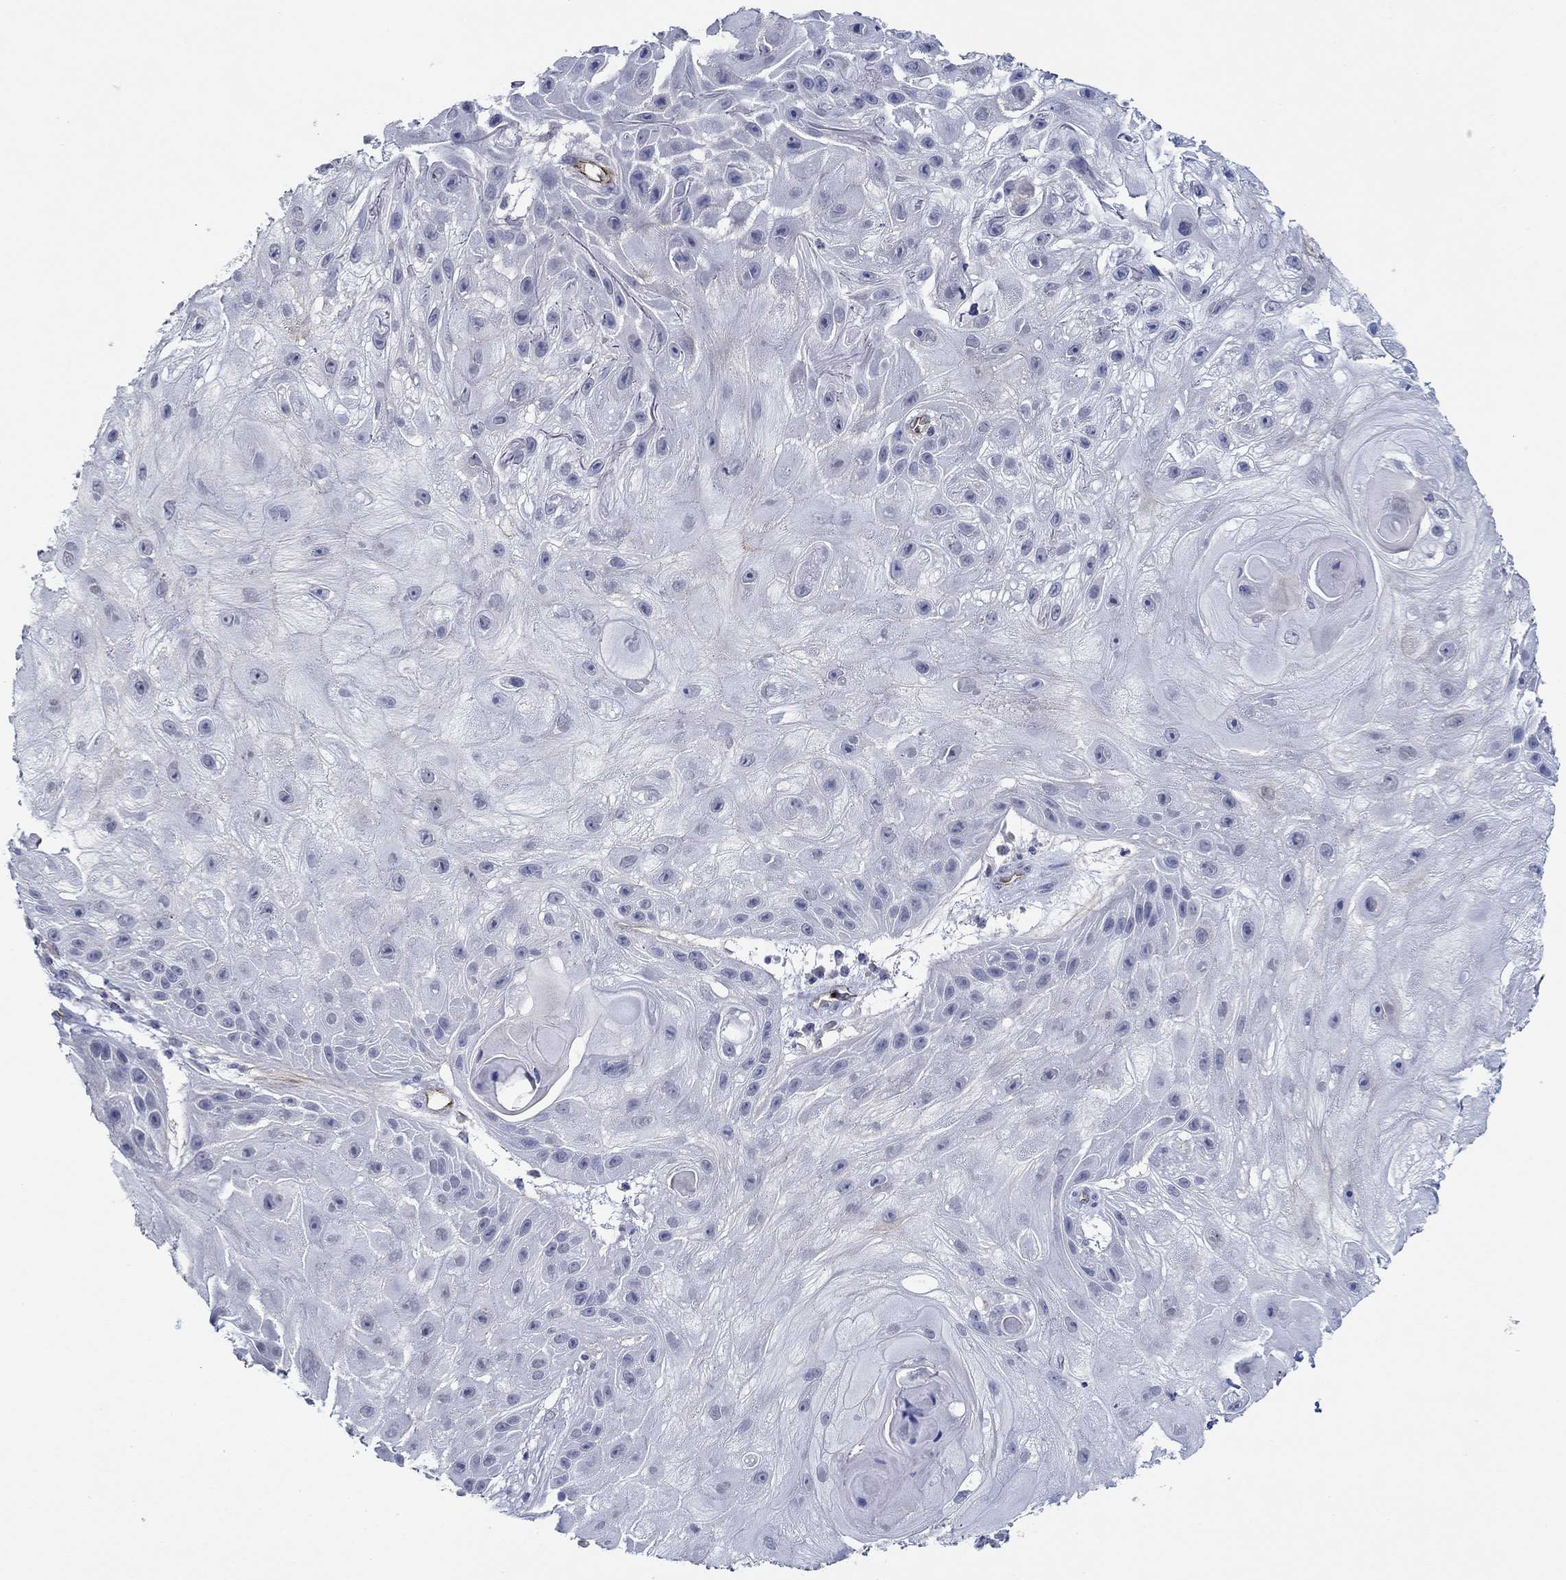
{"staining": {"intensity": "negative", "quantity": "none", "location": "none"}, "tissue": "skin cancer", "cell_type": "Tumor cells", "image_type": "cancer", "snomed": [{"axis": "morphology", "description": "Normal tissue, NOS"}, {"axis": "morphology", "description": "Squamous cell carcinoma, NOS"}, {"axis": "topography", "description": "Skin"}], "caption": "Skin squamous cell carcinoma stained for a protein using IHC shows no staining tumor cells.", "gene": "GJA5", "patient": {"sex": "male", "age": 79}}